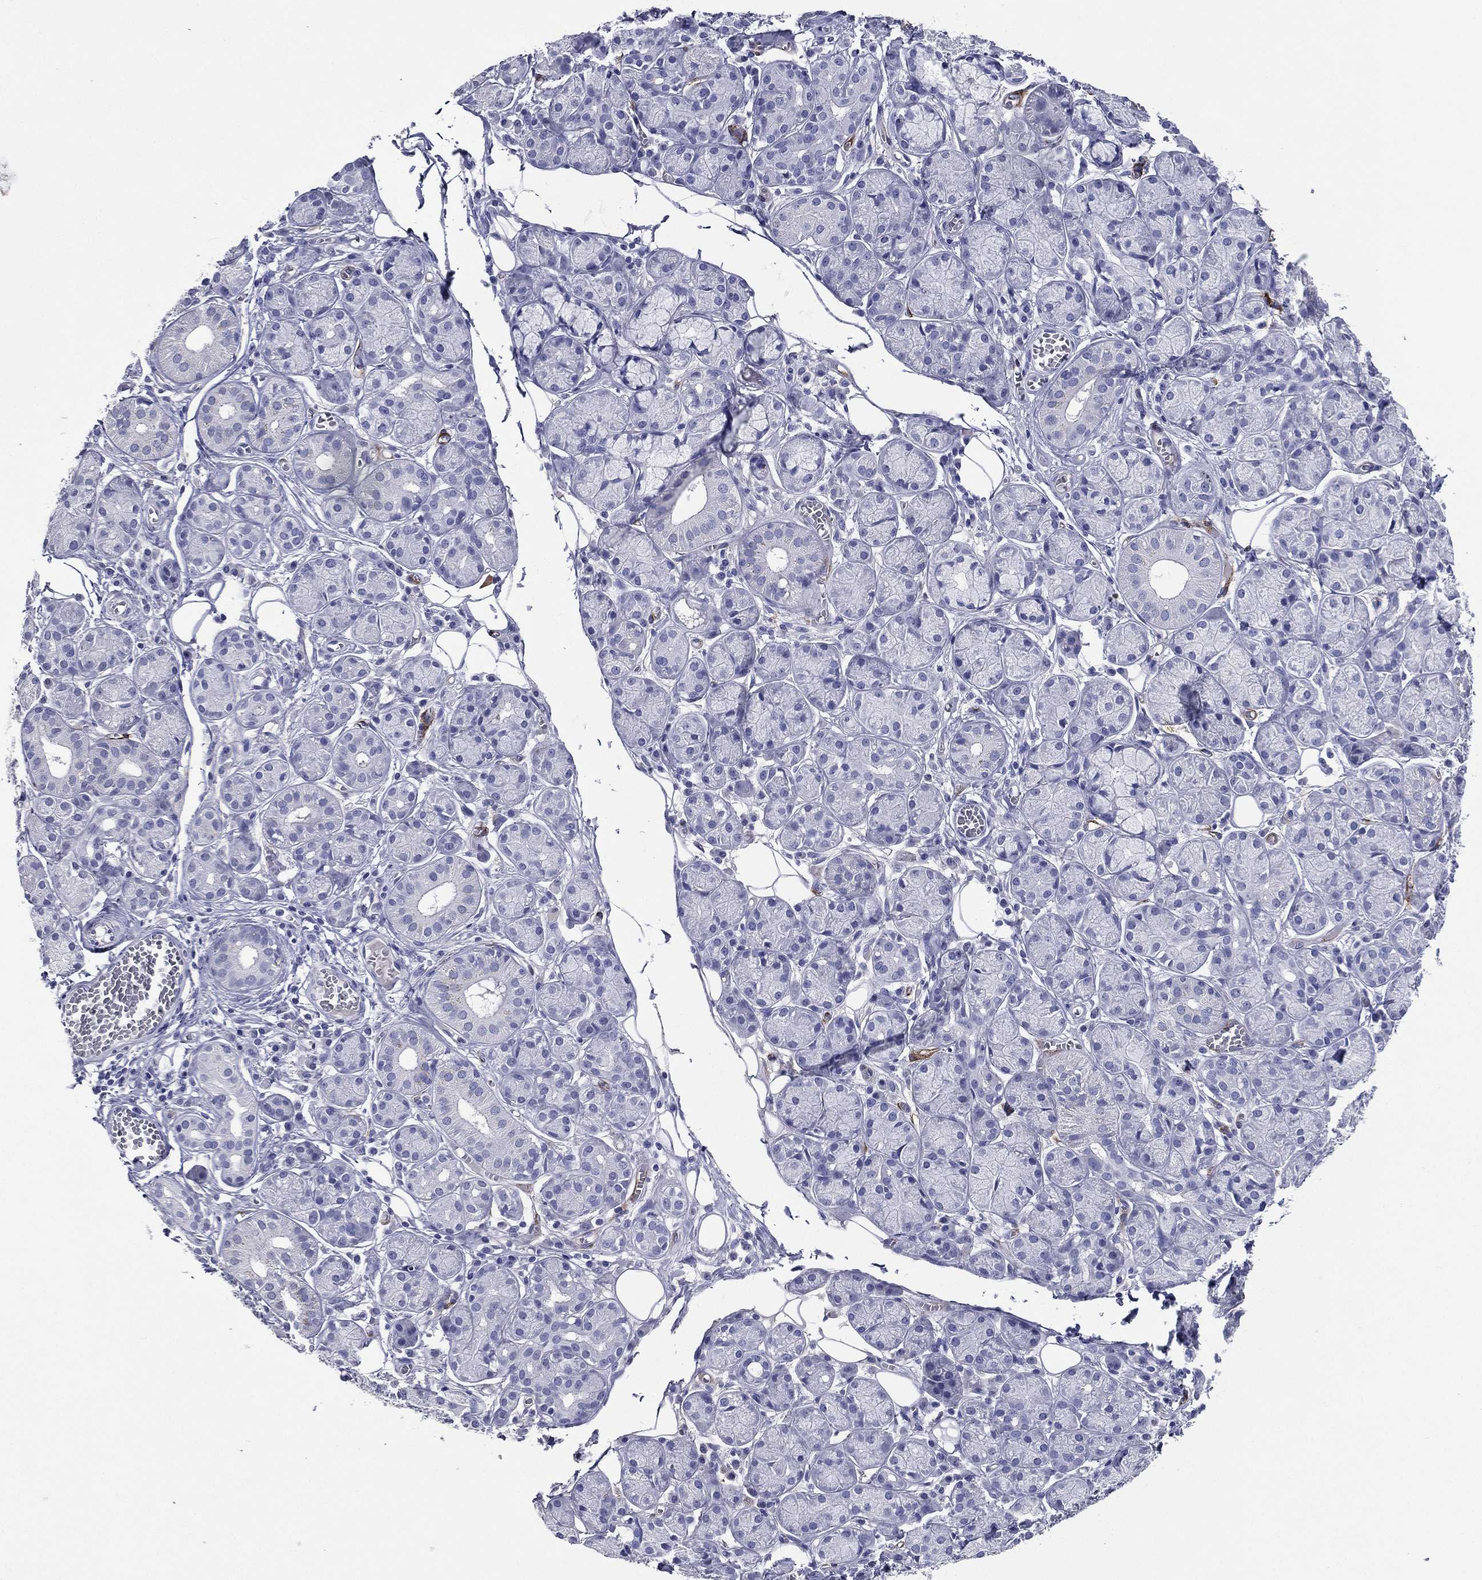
{"staining": {"intensity": "negative", "quantity": "none", "location": "none"}, "tissue": "salivary gland", "cell_type": "Glandular cells", "image_type": "normal", "snomed": [{"axis": "morphology", "description": "Normal tissue, NOS"}, {"axis": "topography", "description": "Salivary gland"}], "caption": "Immunohistochemistry (IHC) histopathology image of normal salivary gland stained for a protein (brown), which exhibits no expression in glandular cells. (DAB IHC, high magnification).", "gene": "ACE2", "patient": {"sex": "male", "age": 71}}